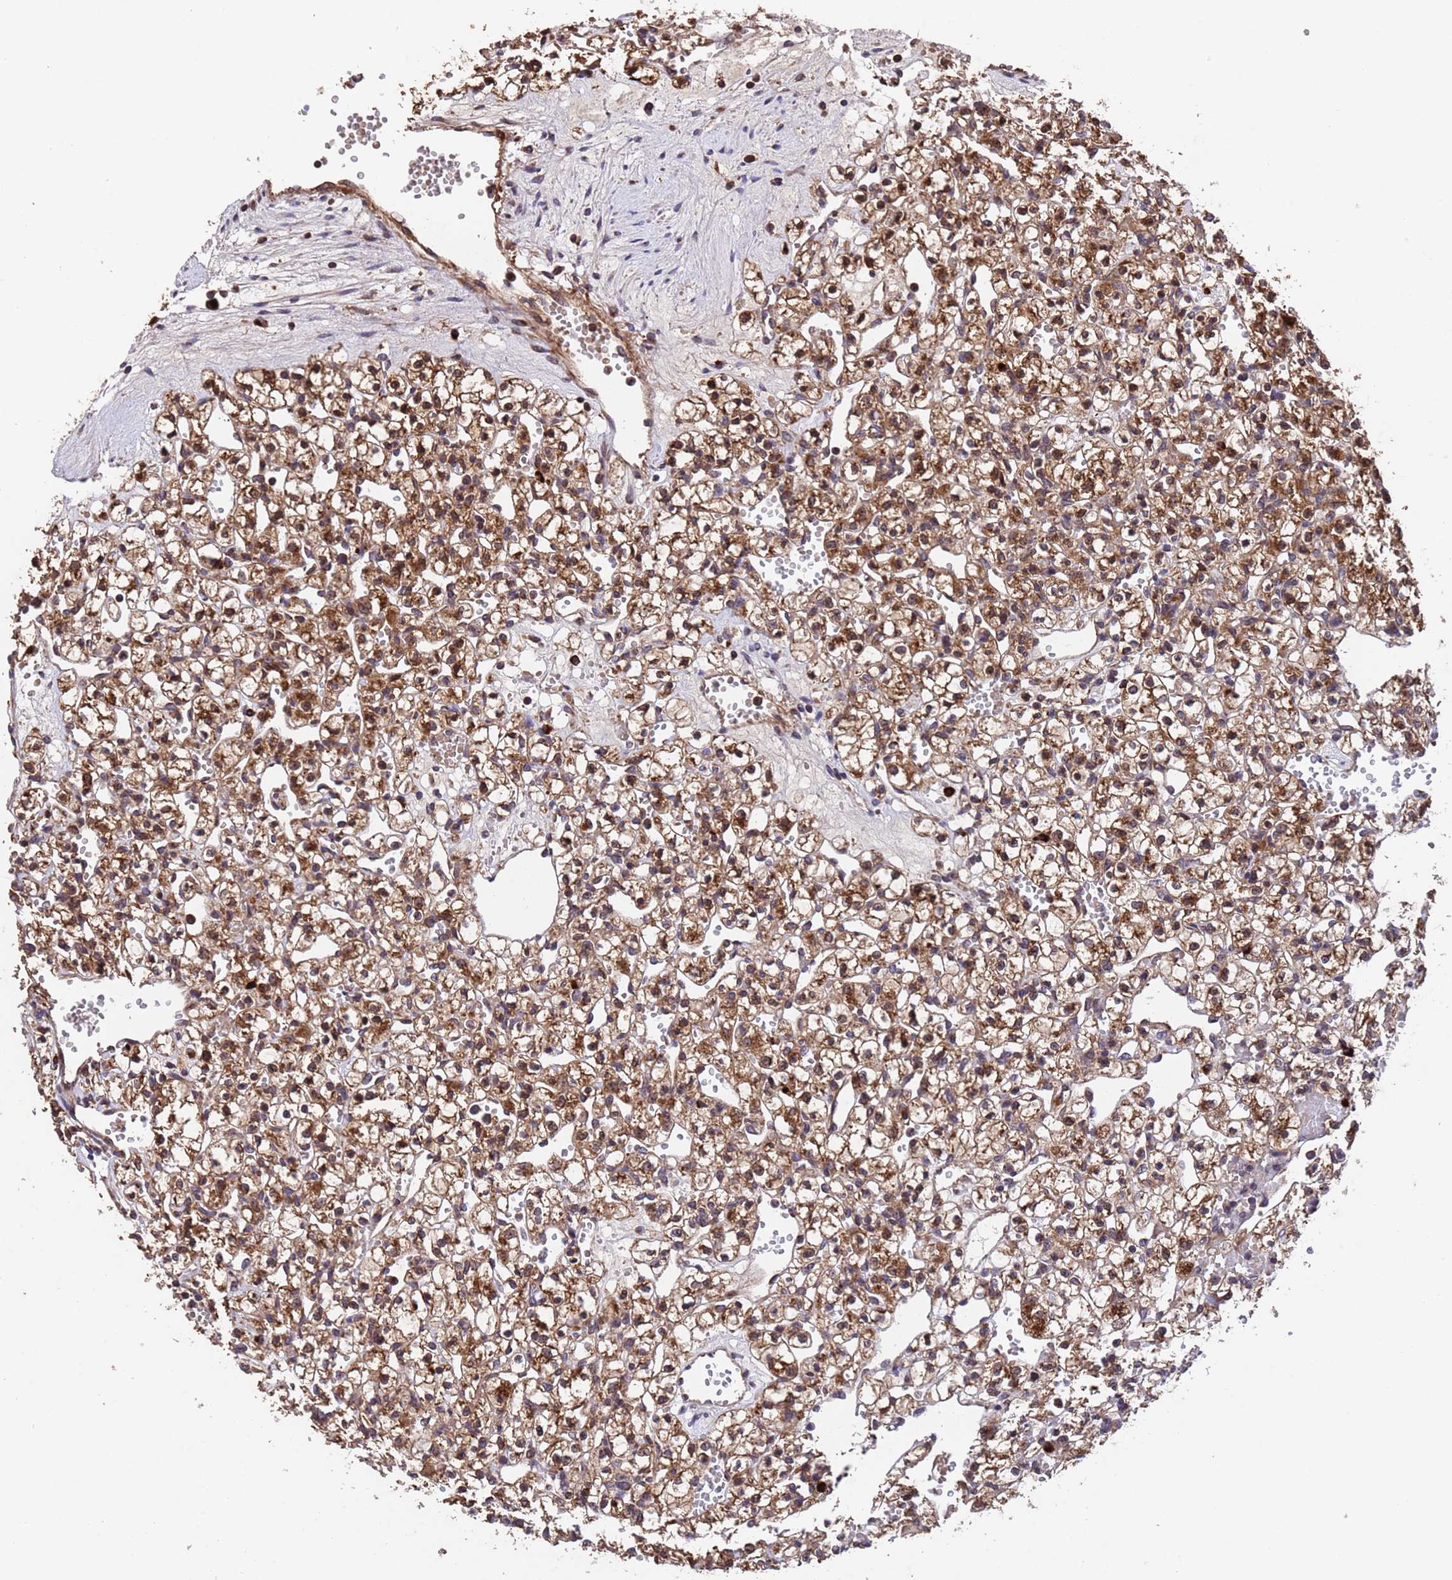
{"staining": {"intensity": "moderate", "quantity": ">75%", "location": "cytoplasmic/membranous"}, "tissue": "renal cancer", "cell_type": "Tumor cells", "image_type": "cancer", "snomed": [{"axis": "morphology", "description": "Adenocarcinoma, NOS"}, {"axis": "topography", "description": "Kidney"}], "caption": "Adenocarcinoma (renal) tissue shows moderate cytoplasmic/membranous positivity in about >75% of tumor cells, visualized by immunohistochemistry.", "gene": "TSR3", "patient": {"sex": "female", "age": 59}}